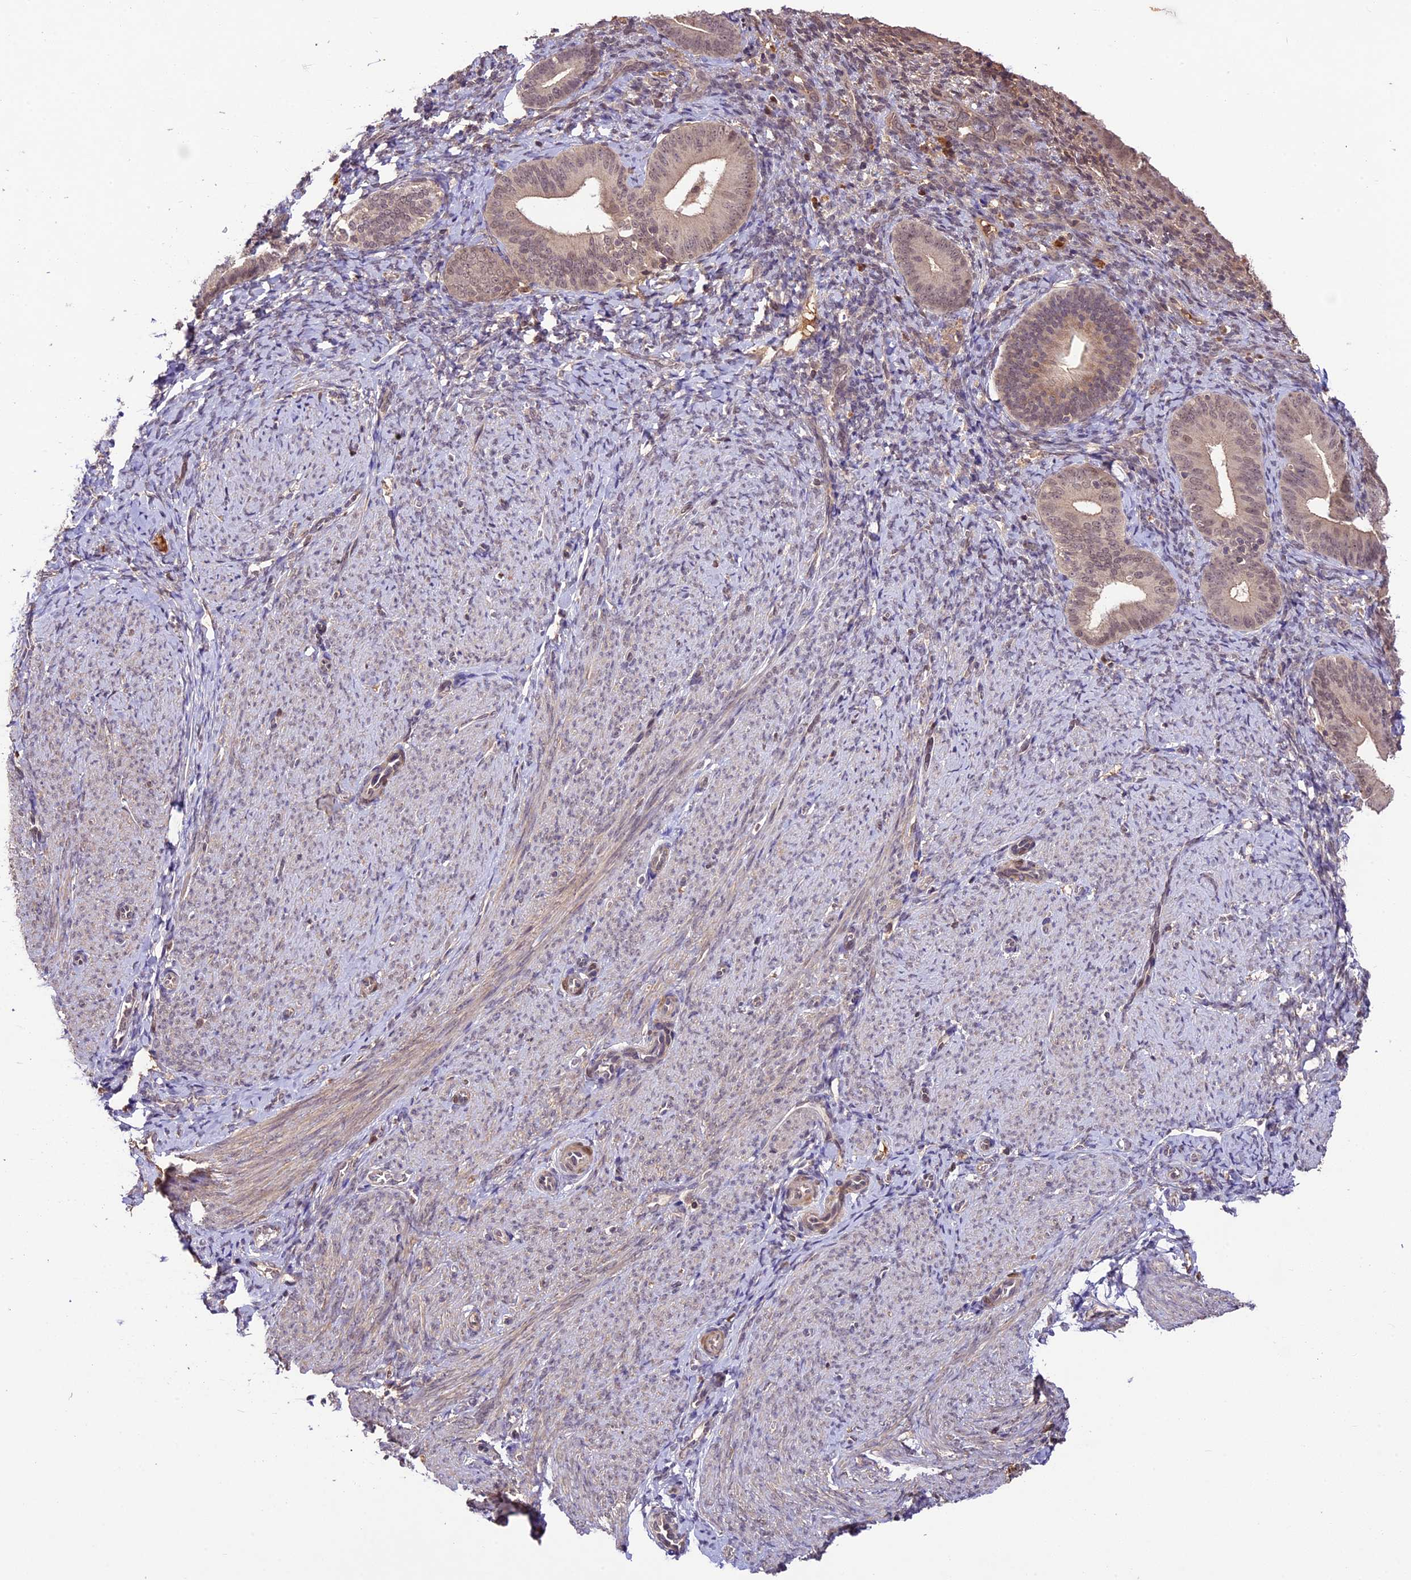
{"staining": {"intensity": "weak", "quantity": "<25%", "location": "cytoplasmic/membranous"}, "tissue": "endometrium", "cell_type": "Cells in endometrial stroma", "image_type": "normal", "snomed": [{"axis": "morphology", "description": "Normal tissue, NOS"}, {"axis": "topography", "description": "Endometrium"}], "caption": "There is no significant positivity in cells in endometrial stroma of endometrium. (Brightfield microscopy of DAB (3,3'-diaminobenzidine) IHC at high magnification).", "gene": "ATP10A", "patient": {"sex": "female", "age": 65}}